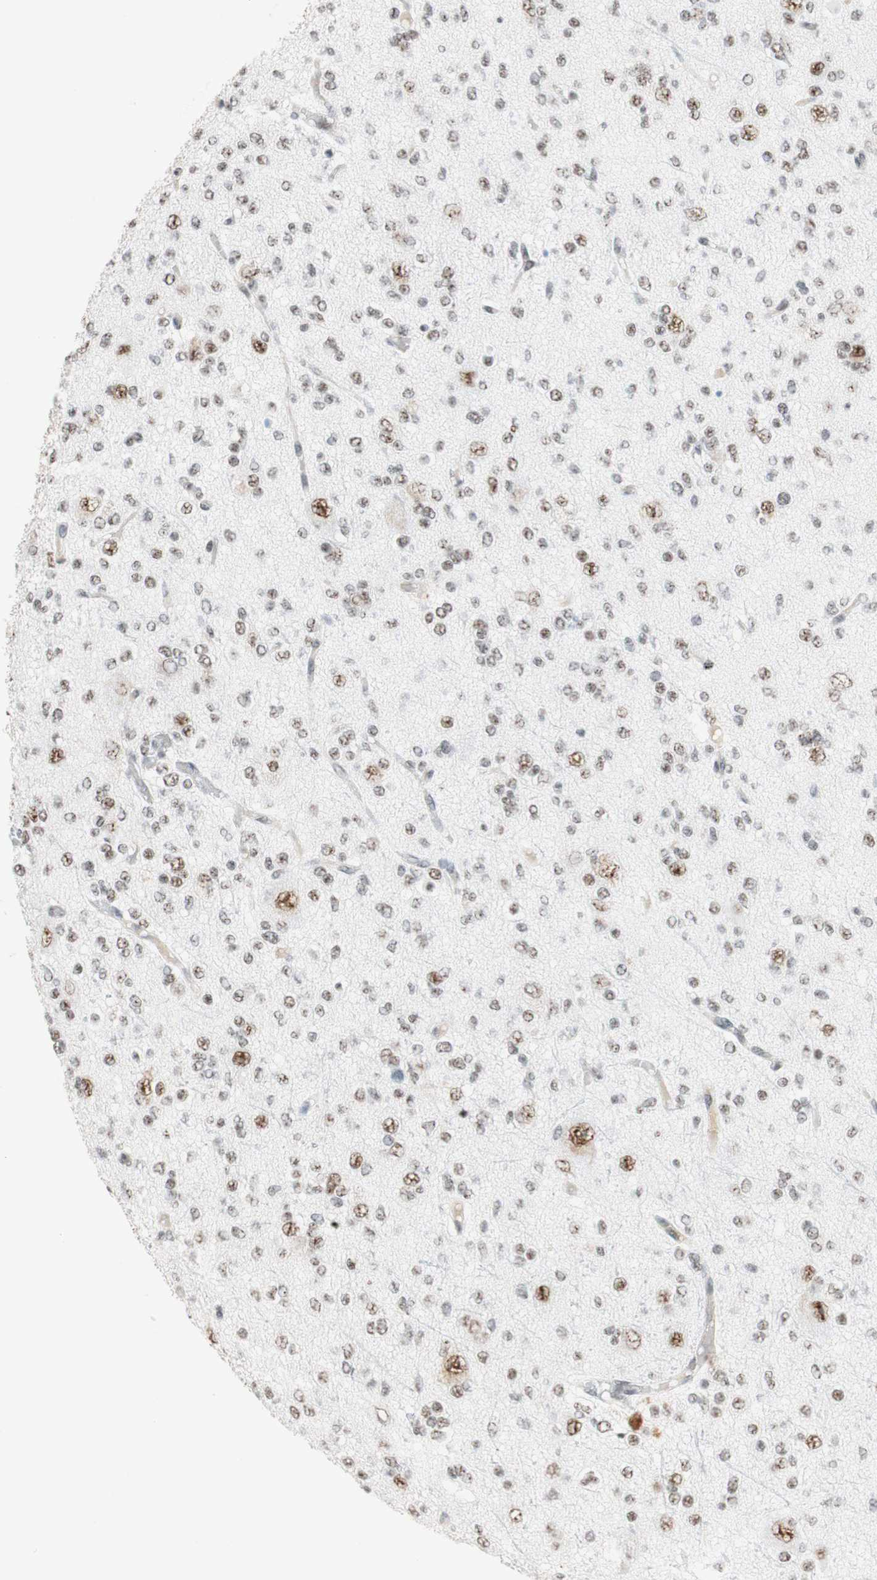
{"staining": {"intensity": "weak", "quantity": "25%-75%", "location": "nuclear"}, "tissue": "glioma", "cell_type": "Tumor cells", "image_type": "cancer", "snomed": [{"axis": "morphology", "description": "Glioma, malignant, Low grade"}, {"axis": "topography", "description": "Brain"}], "caption": "Human low-grade glioma (malignant) stained with a brown dye demonstrates weak nuclear positive expression in approximately 25%-75% of tumor cells.", "gene": "SAP18", "patient": {"sex": "male", "age": 38}}